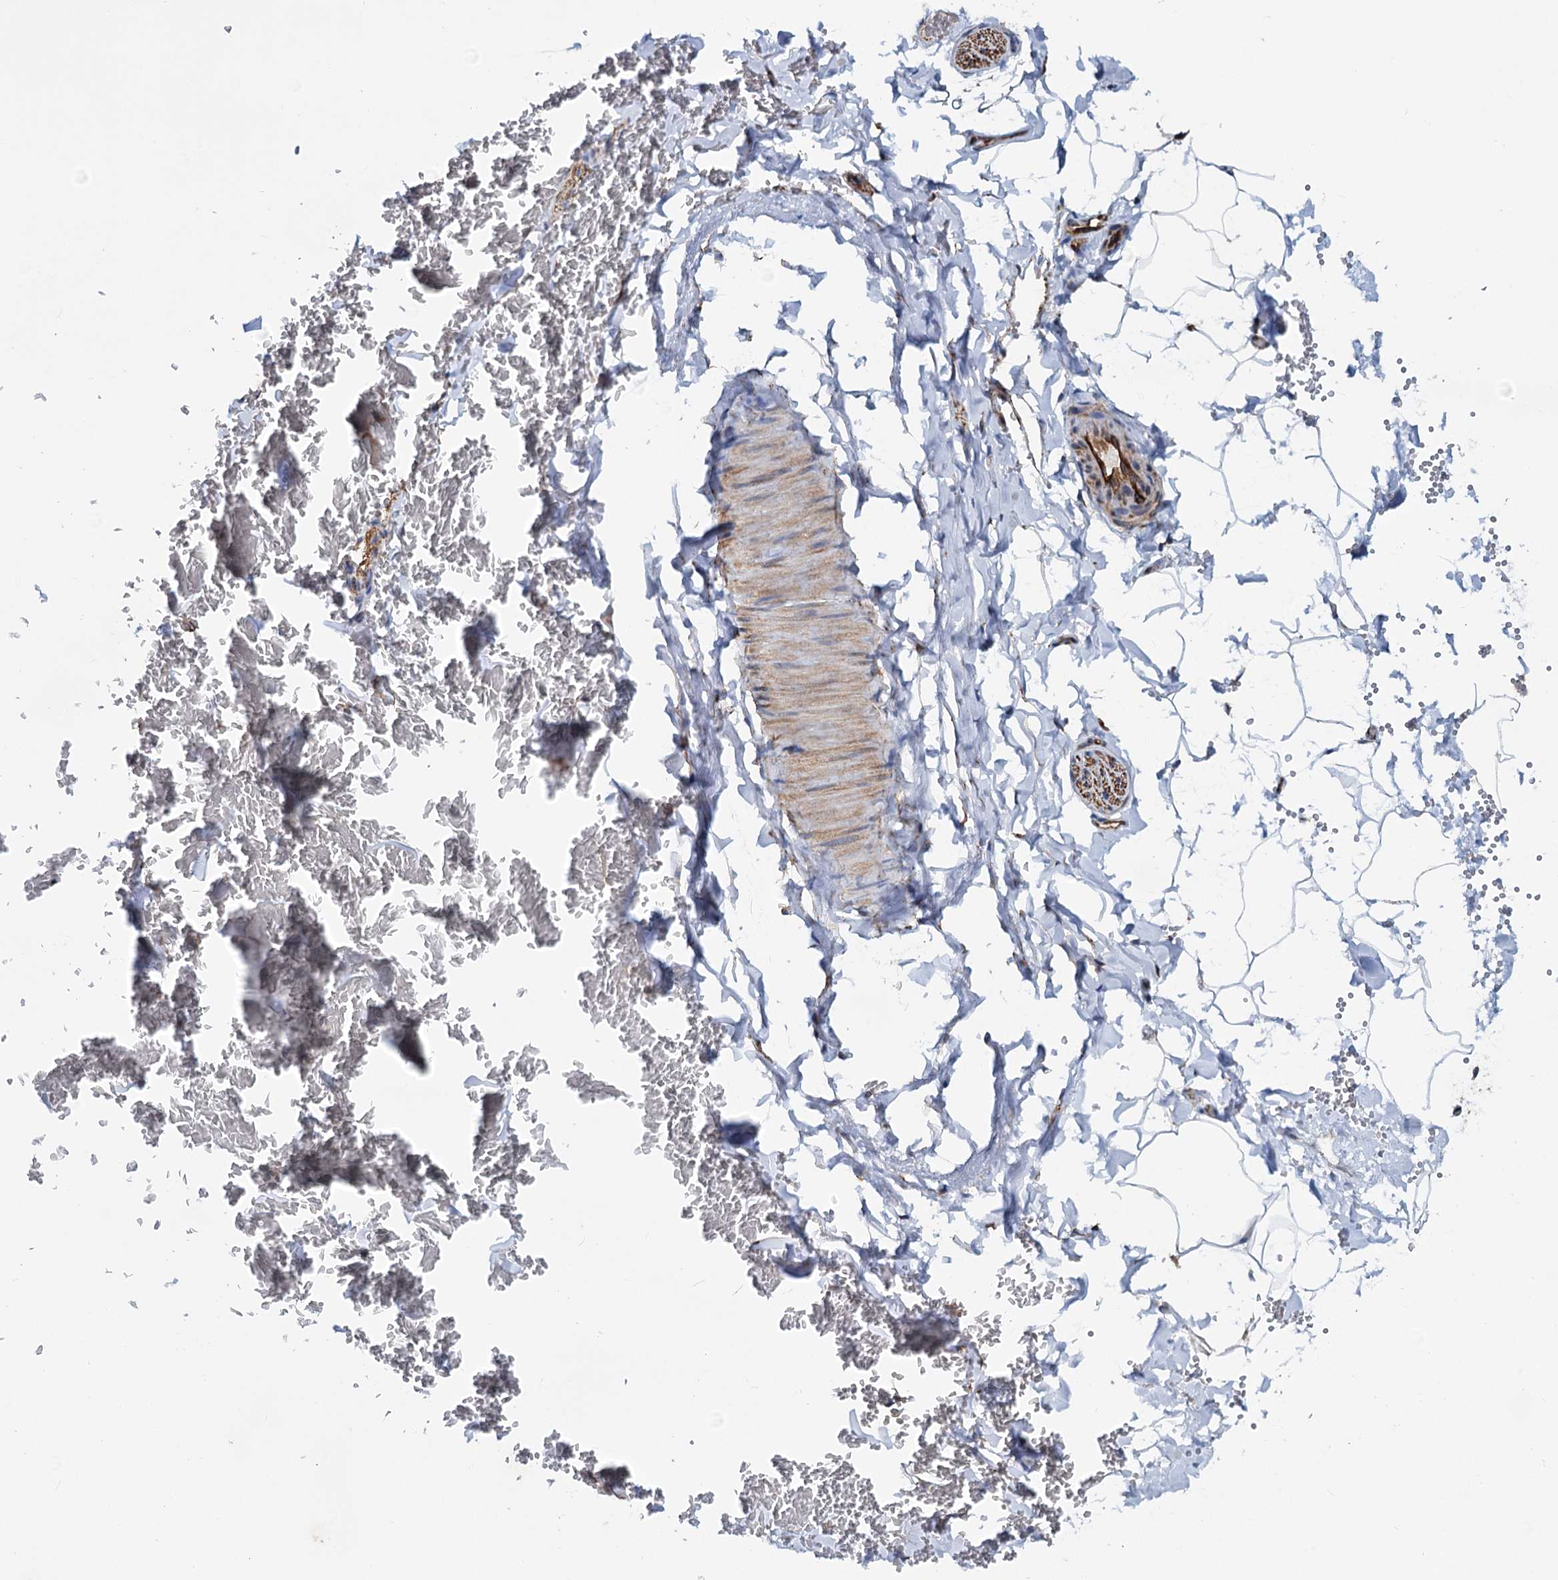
{"staining": {"intensity": "weak", "quantity": "<25%", "location": "cytoplasmic/membranous"}, "tissue": "adipose tissue", "cell_type": "Adipocytes", "image_type": "normal", "snomed": [{"axis": "morphology", "description": "Normal tissue, NOS"}, {"axis": "topography", "description": "Gallbladder"}, {"axis": "topography", "description": "Peripheral nerve tissue"}], "caption": "Benign adipose tissue was stained to show a protein in brown. There is no significant expression in adipocytes. The staining is performed using DAB (3,3'-diaminobenzidine) brown chromogen with nuclei counter-stained in using hematoxylin.", "gene": "PSEN1", "patient": {"sex": "male", "age": 38}}